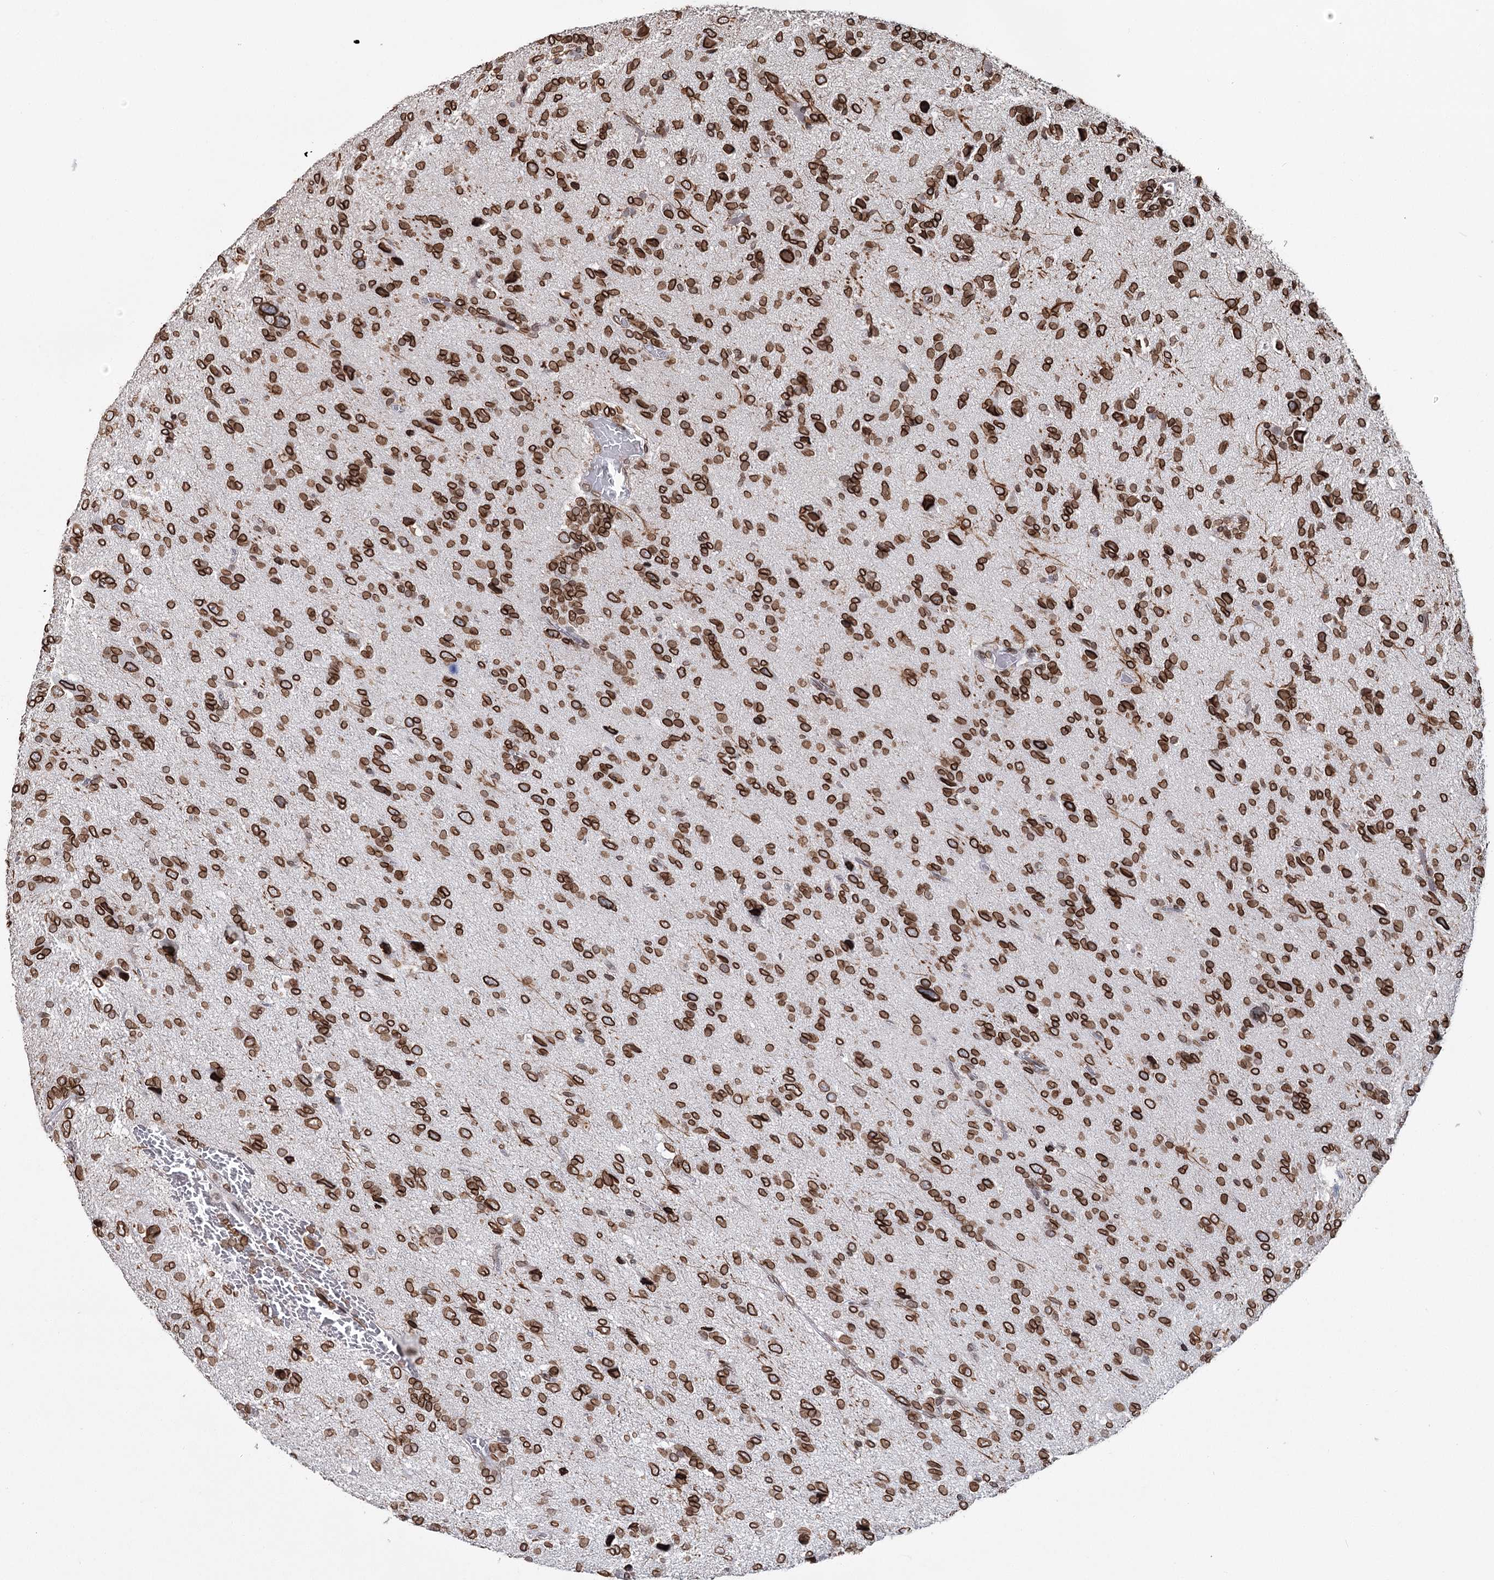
{"staining": {"intensity": "strong", "quantity": ">75%", "location": "cytoplasmic/membranous,nuclear"}, "tissue": "glioma", "cell_type": "Tumor cells", "image_type": "cancer", "snomed": [{"axis": "morphology", "description": "Glioma, malignant, High grade"}, {"axis": "topography", "description": "Brain"}], "caption": "This histopathology image shows glioma stained with immunohistochemistry (IHC) to label a protein in brown. The cytoplasmic/membranous and nuclear of tumor cells show strong positivity for the protein. Nuclei are counter-stained blue.", "gene": "KIAA0930", "patient": {"sex": "female", "age": 59}}